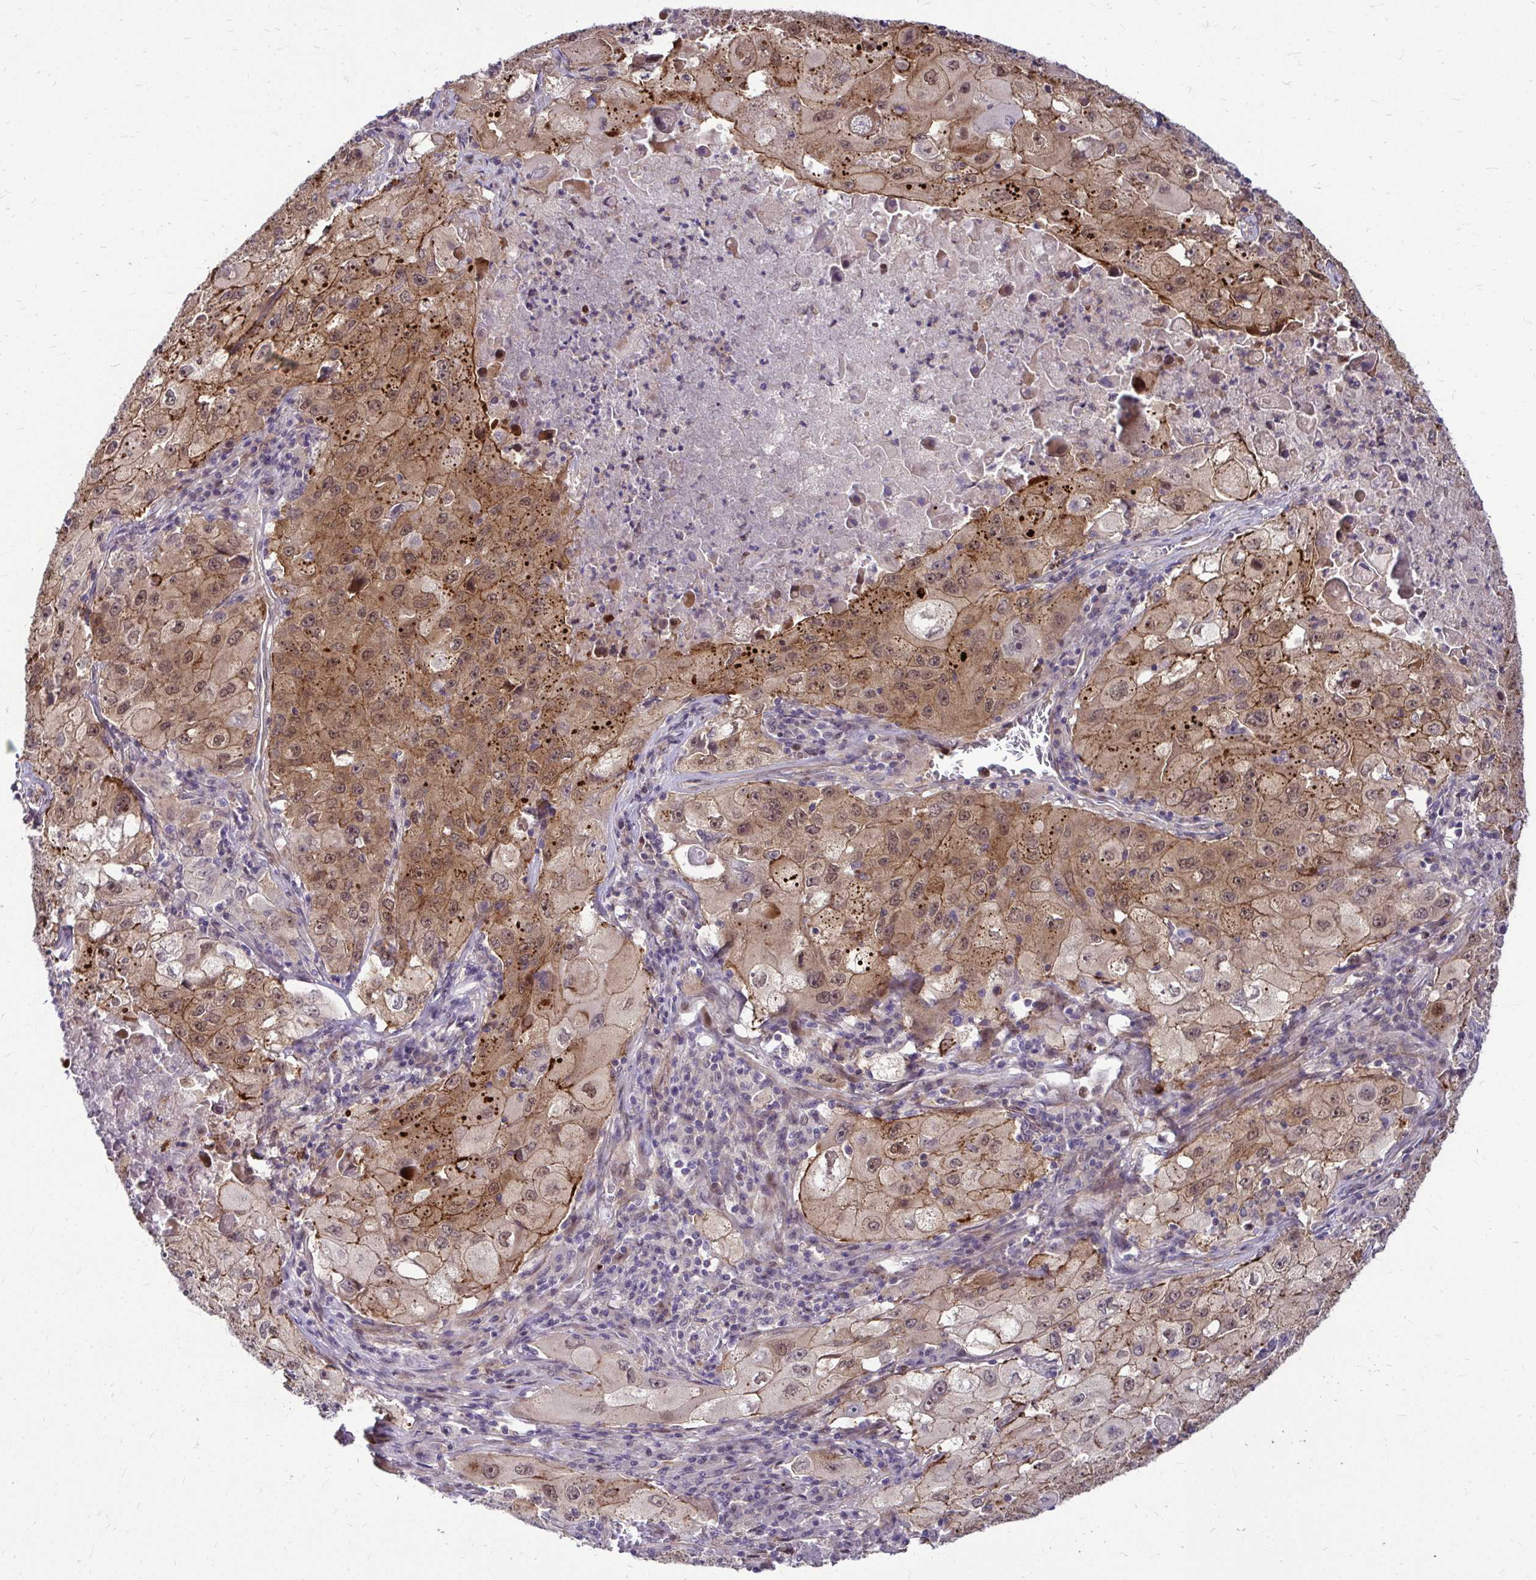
{"staining": {"intensity": "moderate", "quantity": ">75%", "location": "cytoplasmic/membranous,nuclear"}, "tissue": "lung cancer", "cell_type": "Tumor cells", "image_type": "cancer", "snomed": [{"axis": "morphology", "description": "Squamous cell carcinoma, NOS"}, {"axis": "topography", "description": "Lung"}], "caption": "Protein positivity by immunohistochemistry (IHC) demonstrates moderate cytoplasmic/membranous and nuclear positivity in about >75% of tumor cells in squamous cell carcinoma (lung).", "gene": "TRIP6", "patient": {"sex": "male", "age": 63}}